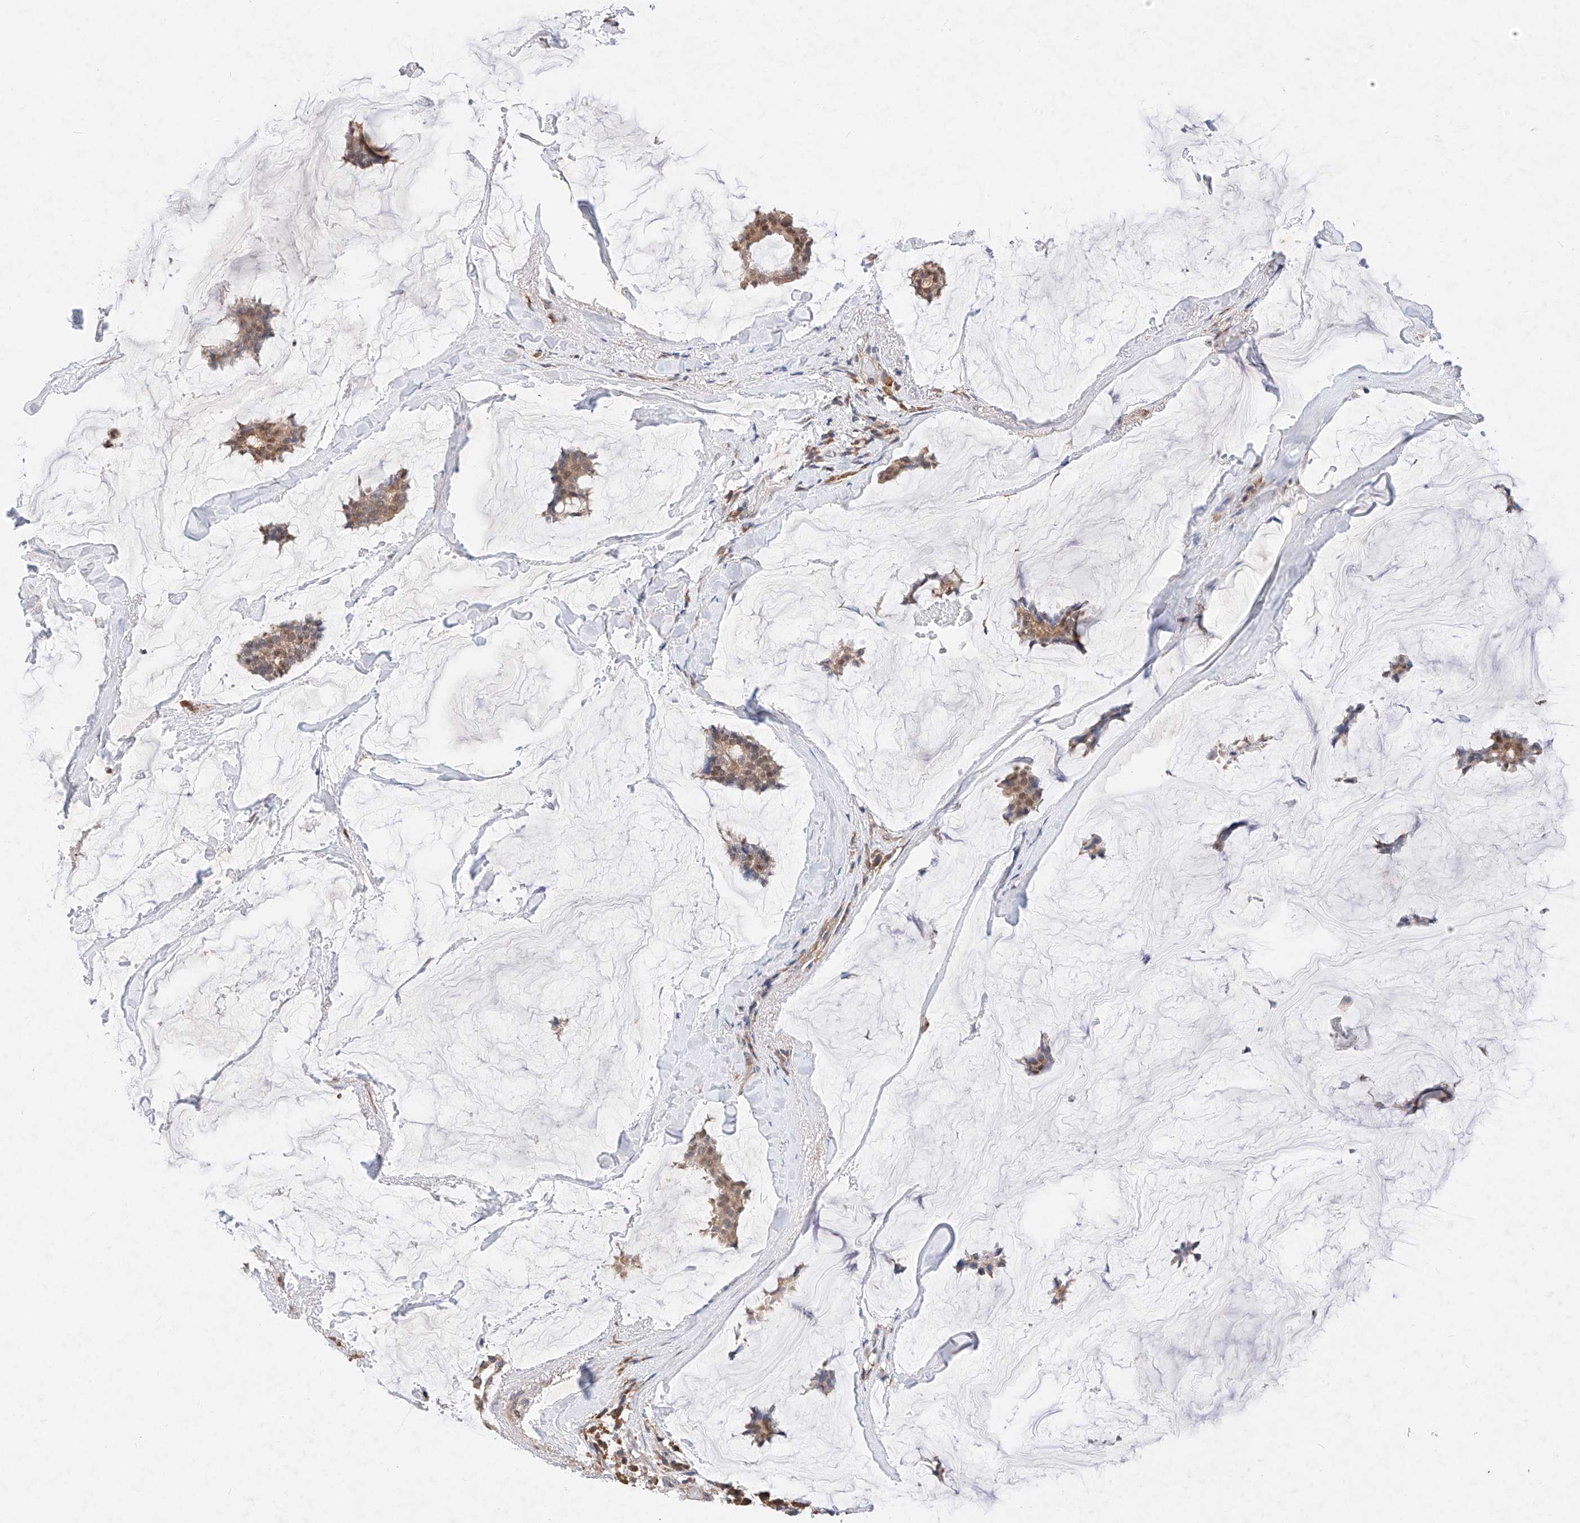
{"staining": {"intensity": "moderate", "quantity": ">75%", "location": "cytoplasmic/membranous,nuclear"}, "tissue": "breast cancer", "cell_type": "Tumor cells", "image_type": "cancer", "snomed": [{"axis": "morphology", "description": "Duct carcinoma"}, {"axis": "topography", "description": "Breast"}], "caption": "High-power microscopy captured an immunohistochemistry histopathology image of breast cancer, revealing moderate cytoplasmic/membranous and nuclear positivity in approximately >75% of tumor cells. The staining was performed using DAB to visualize the protein expression in brown, while the nuclei were stained in blue with hematoxylin (Magnification: 20x).", "gene": "ZSCAN4", "patient": {"sex": "female", "age": 93}}